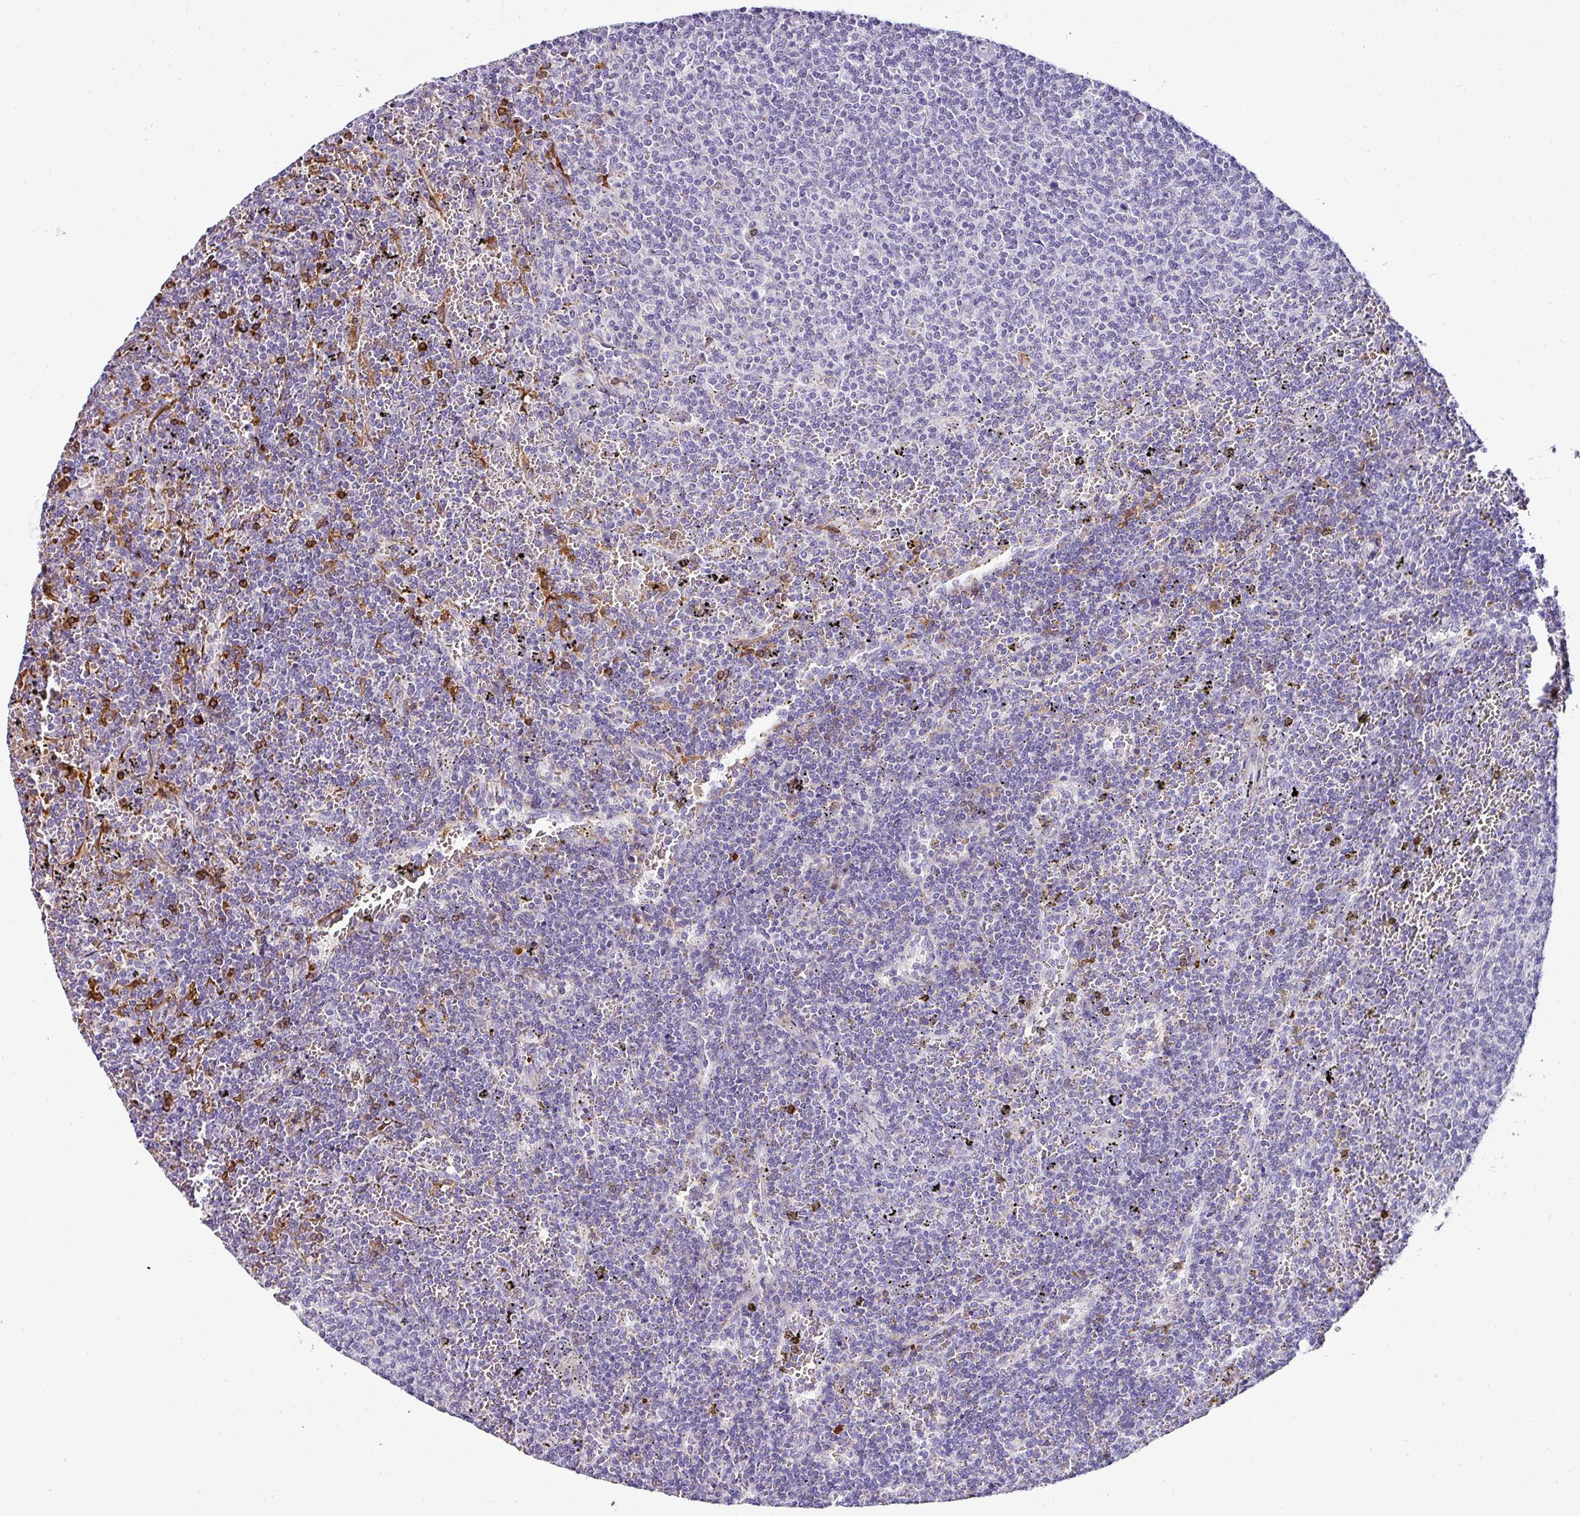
{"staining": {"intensity": "strong", "quantity": "<25%", "location": "cytoplasmic/membranous"}, "tissue": "lymphoma", "cell_type": "Tumor cells", "image_type": "cancer", "snomed": [{"axis": "morphology", "description": "Malignant lymphoma, non-Hodgkin's type, Low grade"}, {"axis": "topography", "description": "Spleen"}], "caption": "Immunohistochemical staining of lymphoma demonstrates medium levels of strong cytoplasmic/membranous staining in approximately <25% of tumor cells.", "gene": "NAPSA", "patient": {"sex": "female", "age": 50}}